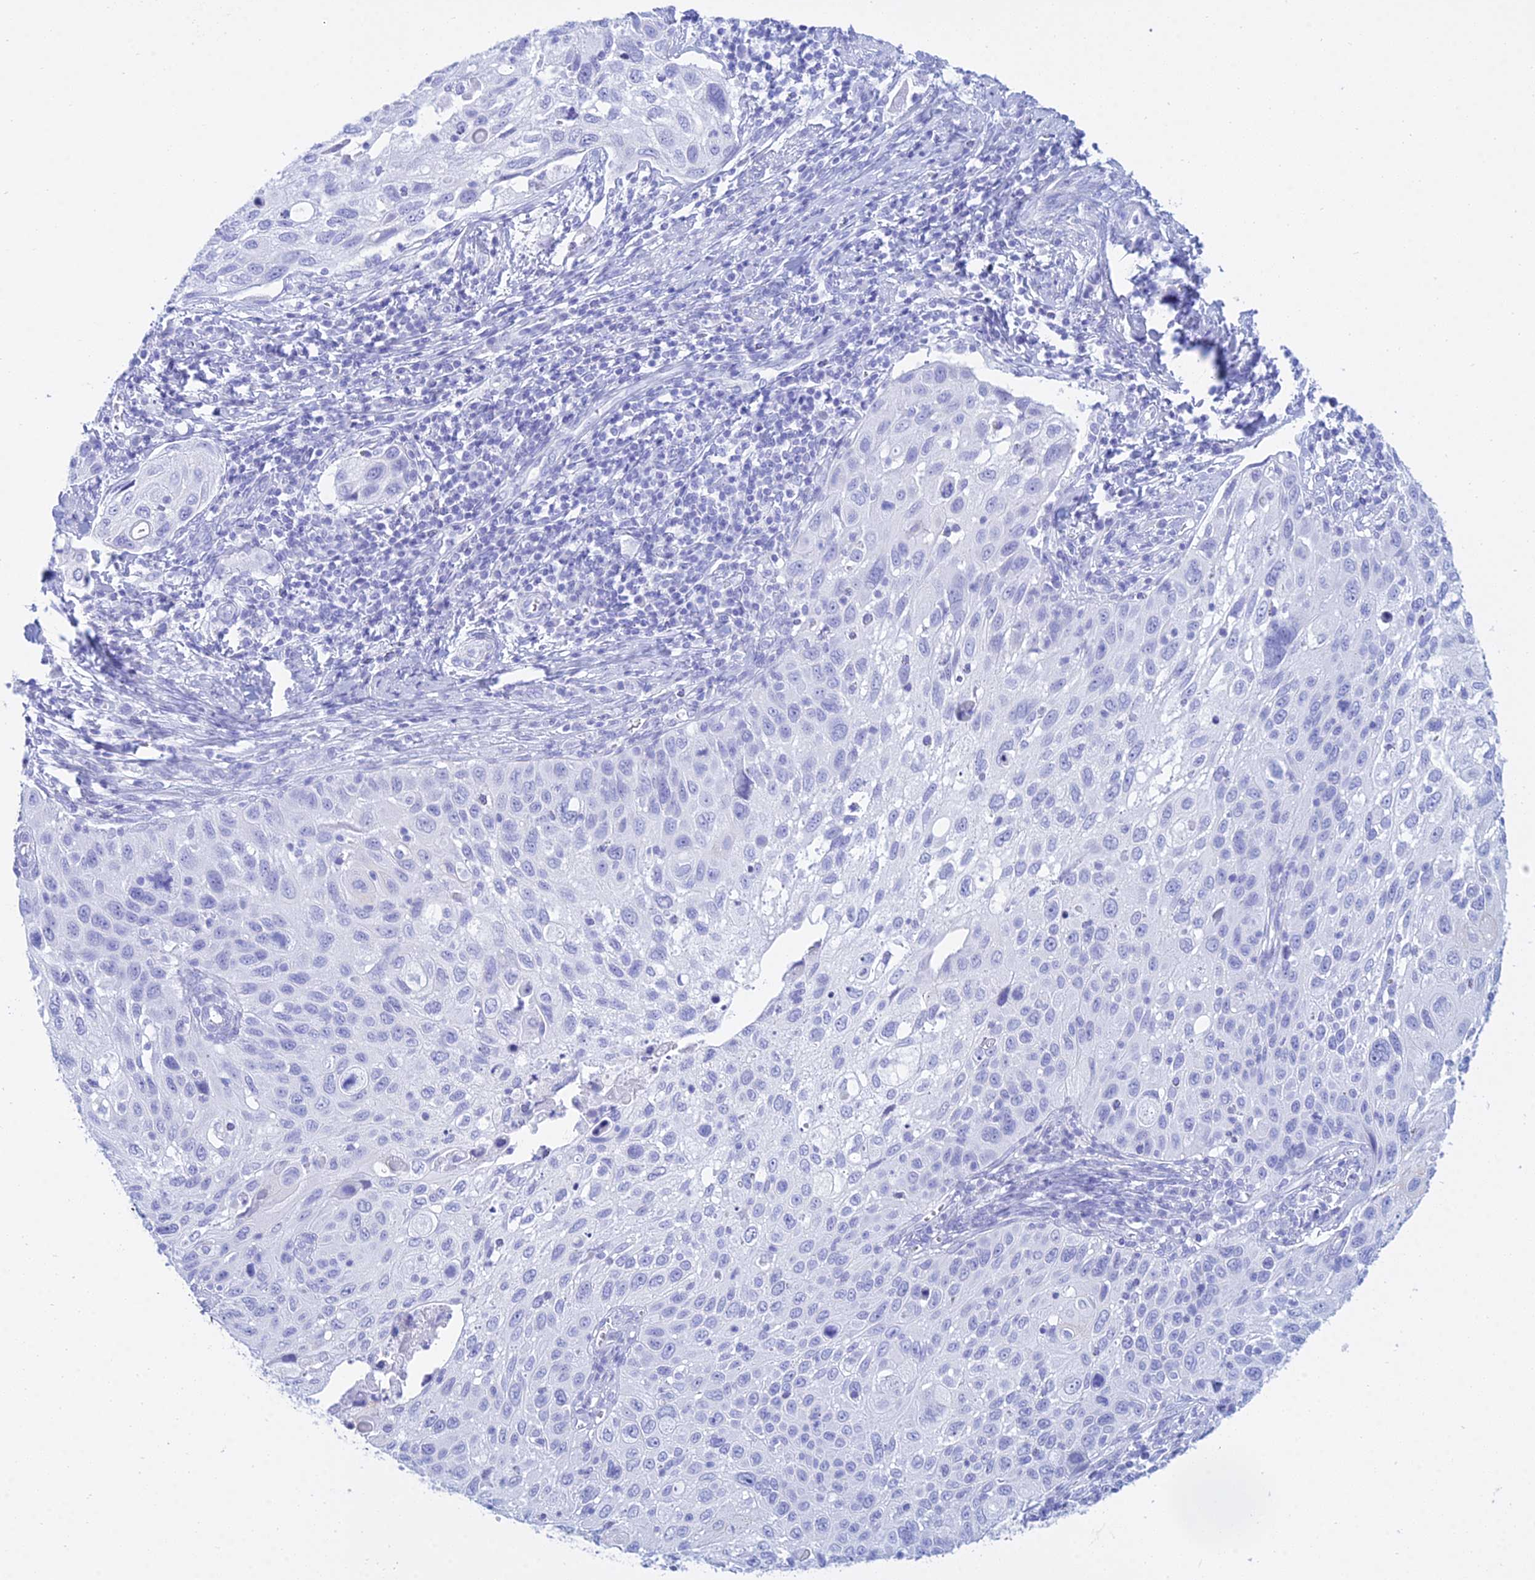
{"staining": {"intensity": "negative", "quantity": "none", "location": "none"}, "tissue": "cervical cancer", "cell_type": "Tumor cells", "image_type": "cancer", "snomed": [{"axis": "morphology", "description": "Squamous cell carcinoma, NOS"}, {"axis": "topography", "description": "Cervix"}], "caption": "DAB immunohistochemical staining of cervical squamous cell carcinoma reveals no significant staining in tumor cells.", "gene": "PATE4", "patient": {"sex": "female", "age": 70}}